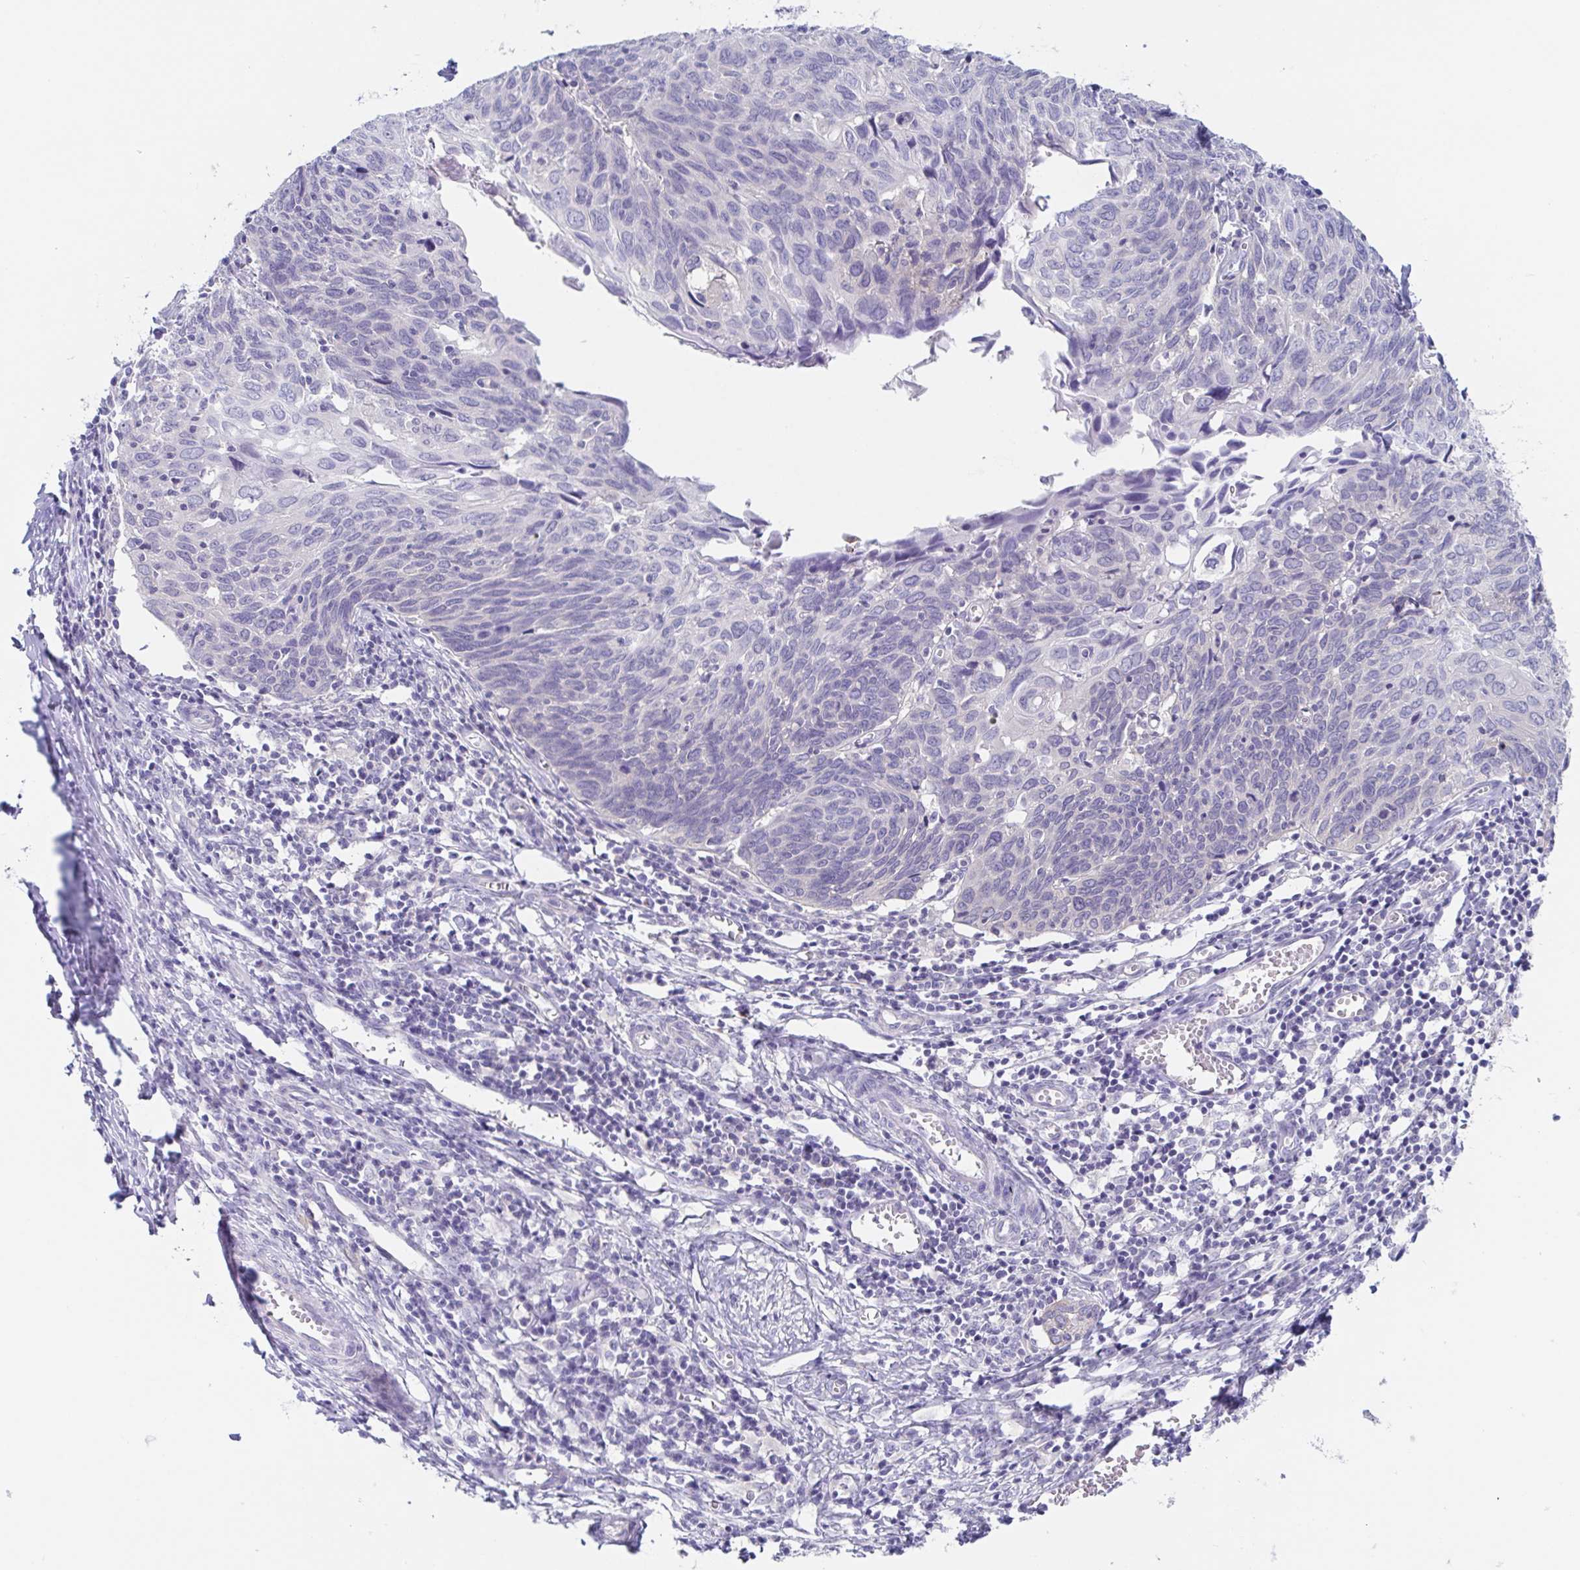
{"staining": {"intensity": "negative", "quantity": "none", "location": "none"}, "tissue": "cervical cancer", "cell_type": "Tumor cells", "image_type": "cancer", "snomed": [{"axis": "morphology", "description": "Squamous cell carcinoma, NOS"}, {"axis": "topography", "description": "Cervix"}], "caption": "Human squamous cell carcinoma (cervical) stained for a protein using IHC displays no positivity in tumor cells.", "gene": "HTR2A", "patient": {"sex": "female", "age": 39}}